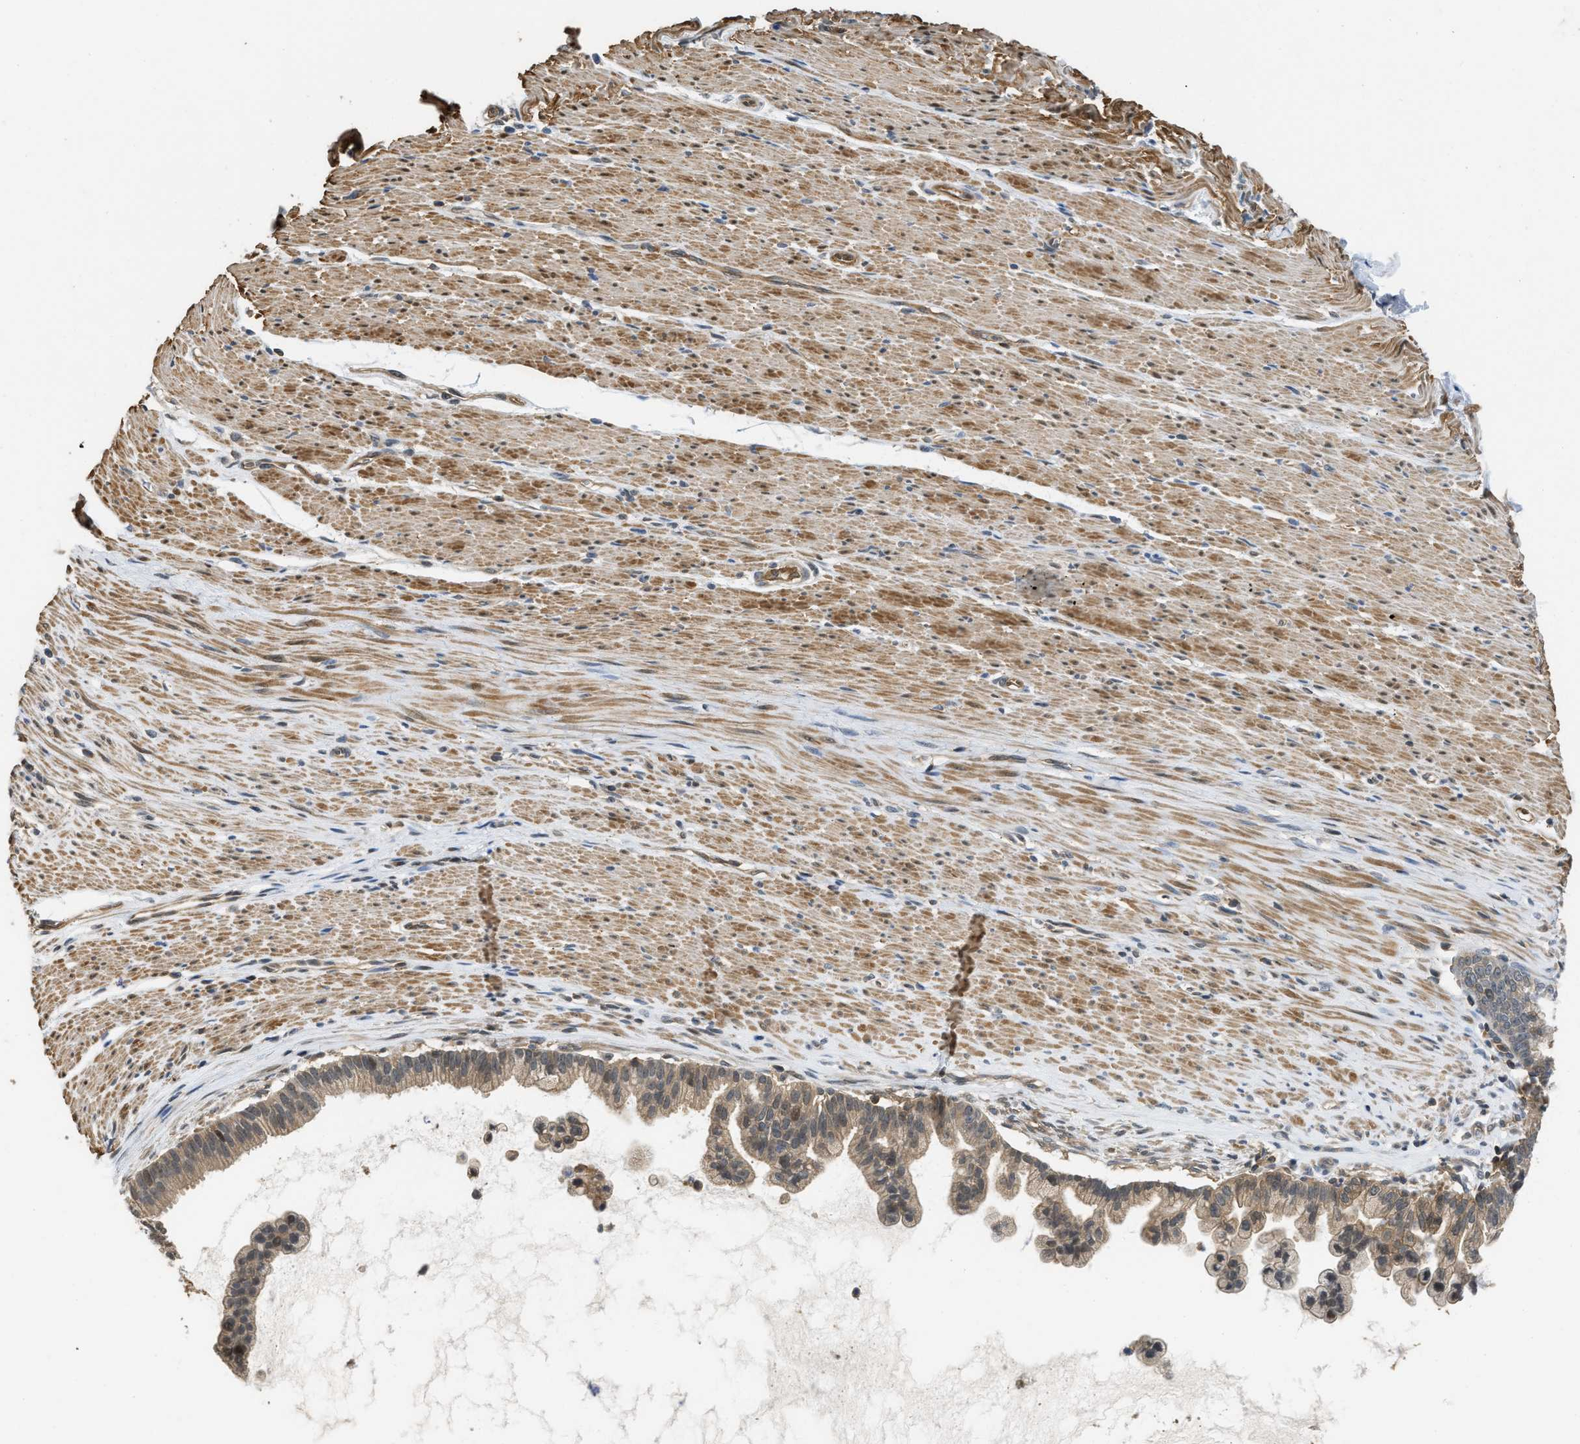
{"staining": {"intensity": "weak", "quantity": ">75%", "location": "cytoplasmic/membranous"}, "tissue": "pancreatic cancer", "cell_type": "Tumor cells", "image_type": "cancer", "snomed": [{"axis": "morphology", "description": "Adenocarcinoma, NOS"}, {"axis": "topography", "description": "Pancreas"}], "caption": "About >75% of tumor cells in human adenocarcinoma (pancreatic) reveal weak cytoplasmic/membranous protein positivity as visualized by brown immunohistochemical staining.", "gene": "TES", "patient": {"sex": "male", "age": 69}}